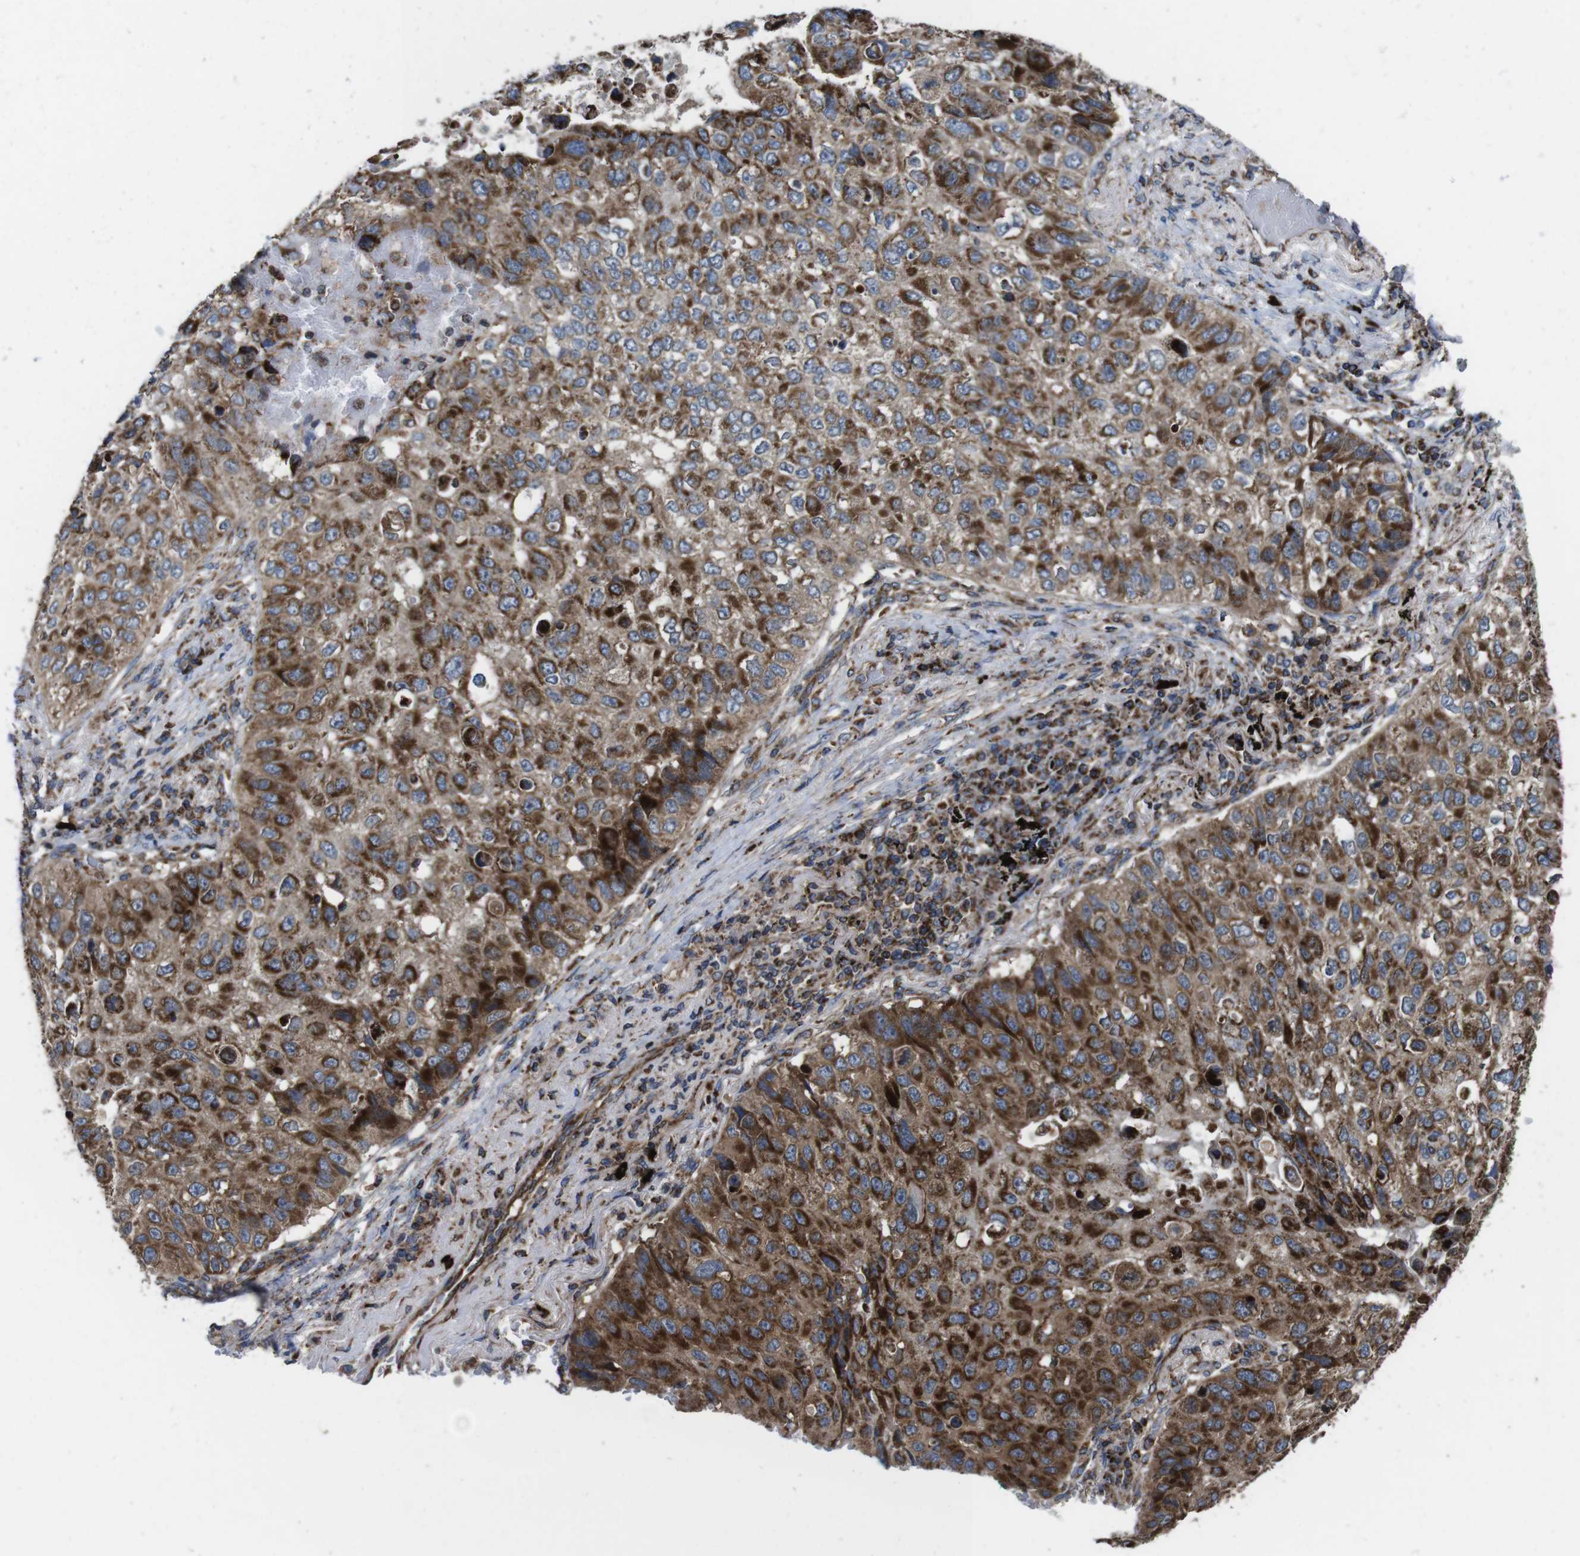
{"staining": {"intensity": "moderate", "quantity": ">75%", "location": "cytoplasmic/membranous"}, "tissue": "lung cancer", "cell_type": "Tumor cells", "image_type": "cancer", "snomed": [{"axis": "morphology", "description": "Squamous cell carcinoma, NOS"}, {"axis": "topography", "description": "Lung"}], "caption": "Immunohistochemistry histopathology image of squamous cell carcinoma (lung) stained for a protein (brown), which displays medium levels of moderate cytoplasmic/membranous positivity in approximately >75% of tumor cells.", "gene": "HK1", "patient": {"sex": "male", "age": 57}}